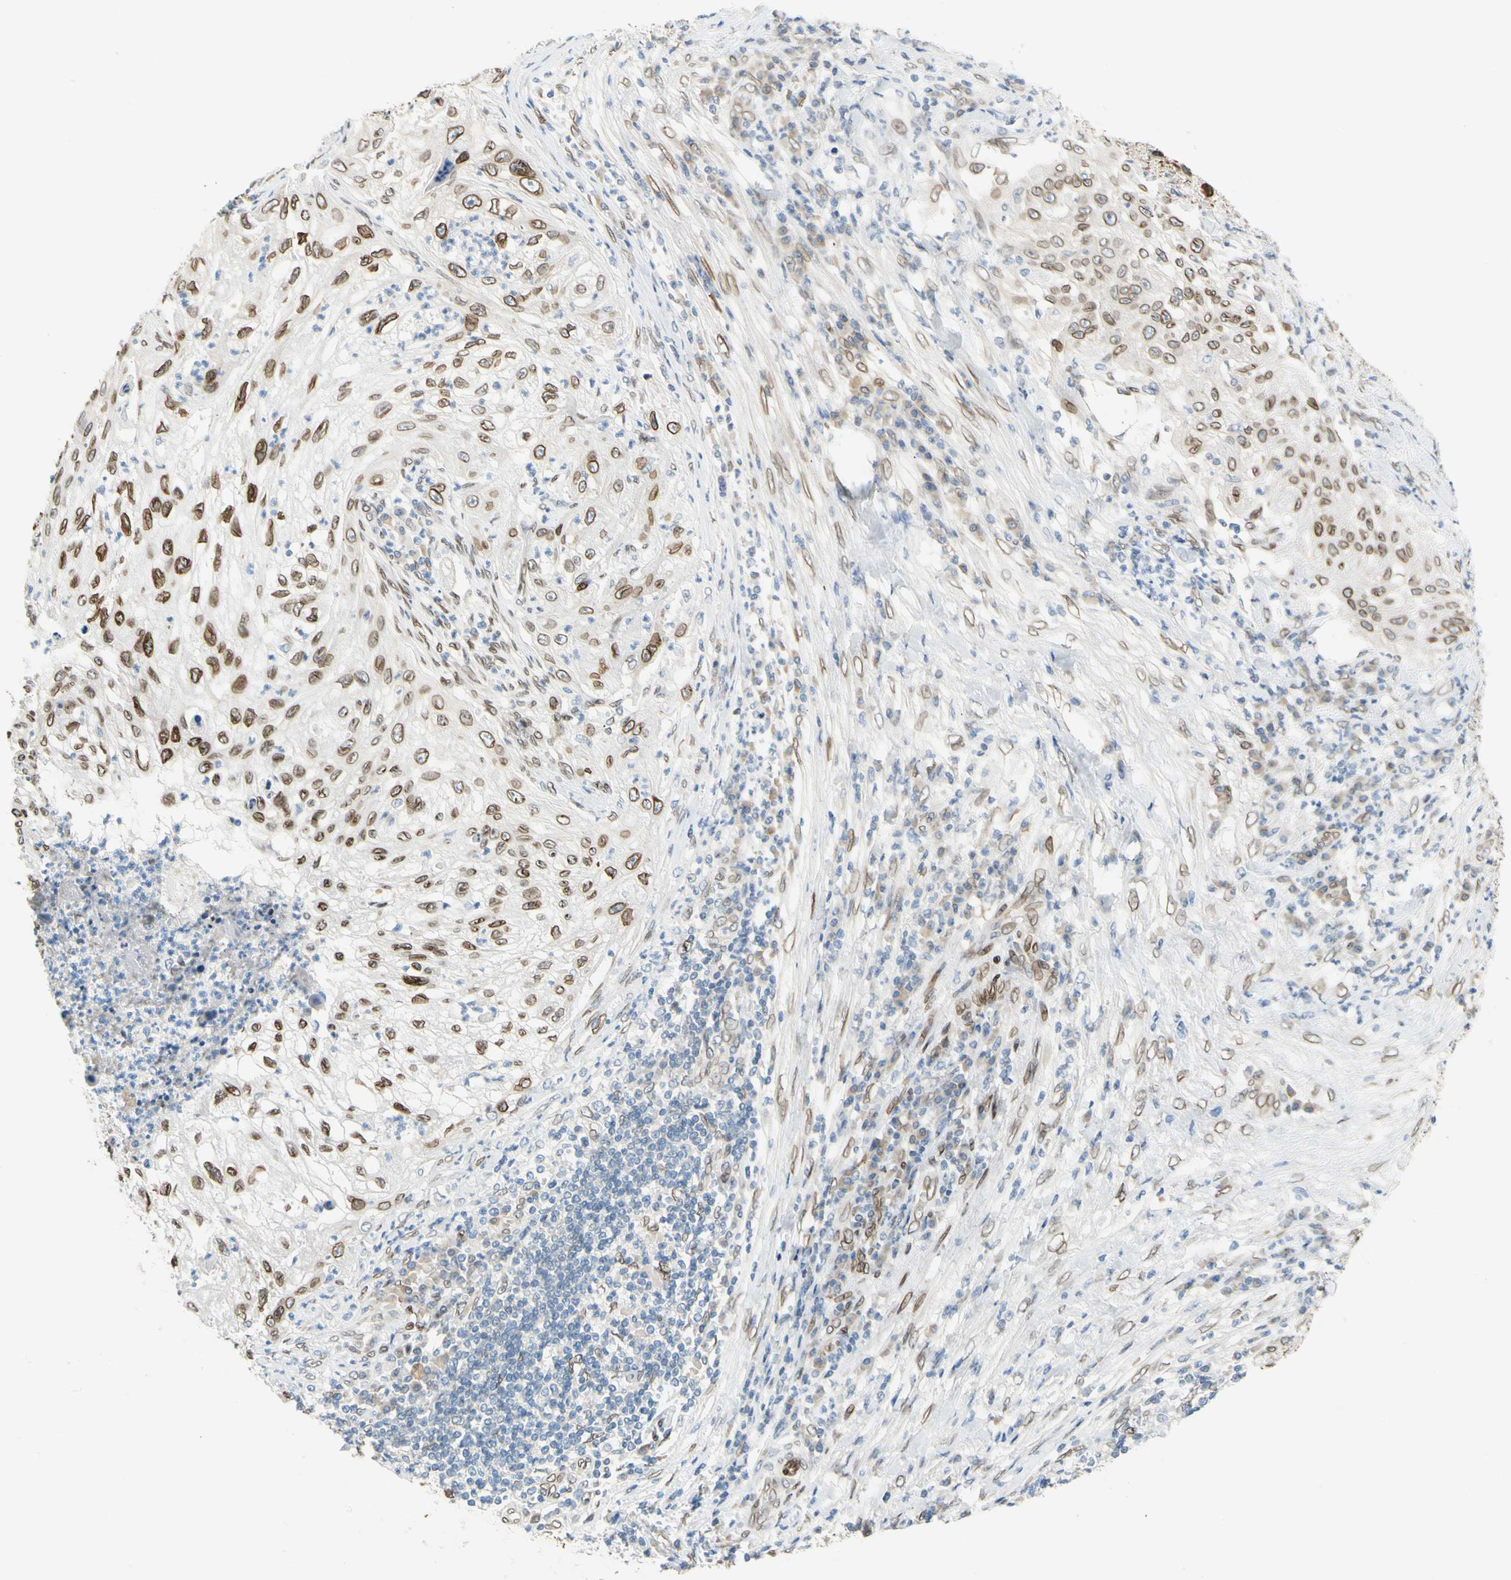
{"staining": {"intensity": "moderate", "quantity": ">75%", "location": "cytoplasmic/membranous,nuclear"}, "tissue": "lung cancer", "cell_type": "Tumor cells", "image_type": "cancer", "snomed": [{"axis": "morphology", "description": "Inflammation, NOS"}, {"axis": "morphology", "description": "Squamous cell carcinoma, NOS"}, {"axis": "topography", "description": "Lymph node"}, {"axis": "topography", "description": "Soft tissue"}, {"axis": "topography", "description": "Lung"}], "caption": "A brown stain highlights moderate cytoplasmic/membranous and nuclear positivity of a protein in squamous cell carcinoma (lung) tumor cells. Immunohistochemistry stains the protein of interest in brown and the nuclei are stained blue.", "gene": "SUN1", "patient": {"sex": "male", "age": 66}}